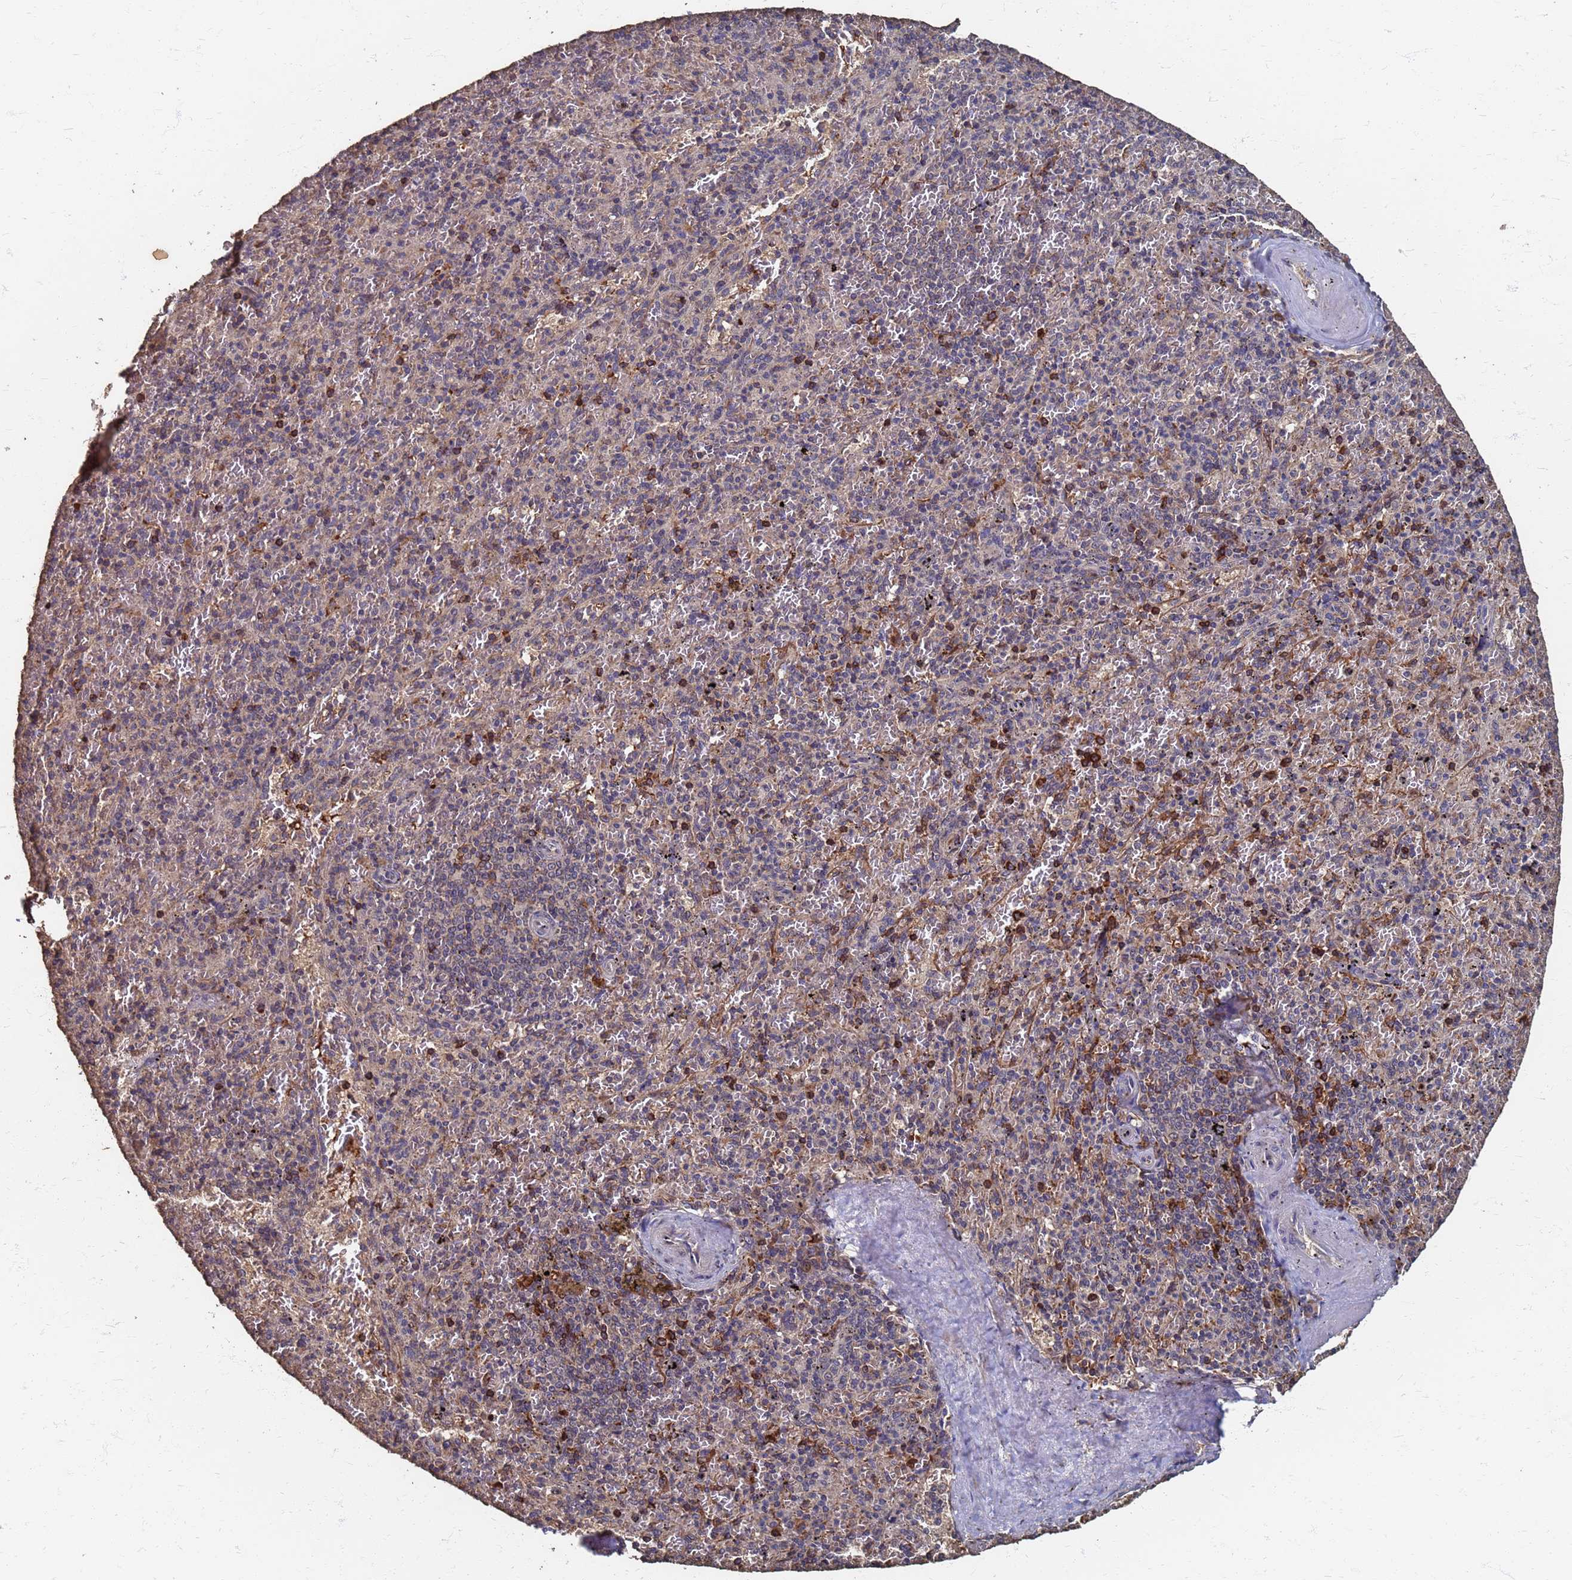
{"staining": {"intensity": "moderate", "quantity": "<25%", "location": "cytoplasmic/membranous"}, "tissue": "spleen", "cell_type": "Cells in red pulp", "image_type": "normal", "snomed": [{"axis": "morphology", "description": "Normal tissue, NOS"}, {"axis": "topography", "description": "Spleen"}], "caption": "The image shows a brown stain indicating the presence of a protein in the cytoplasmic/membranous of cells in red pulp in spleen. The staining is performed using DAB (3,3'-diaminobenzidine) brown chromogen to label protein expression. The nuclei are counter-stained blue using hematoxylin.", "gene": "DPH5", "patient": {"sex": "male", "age": 82}}